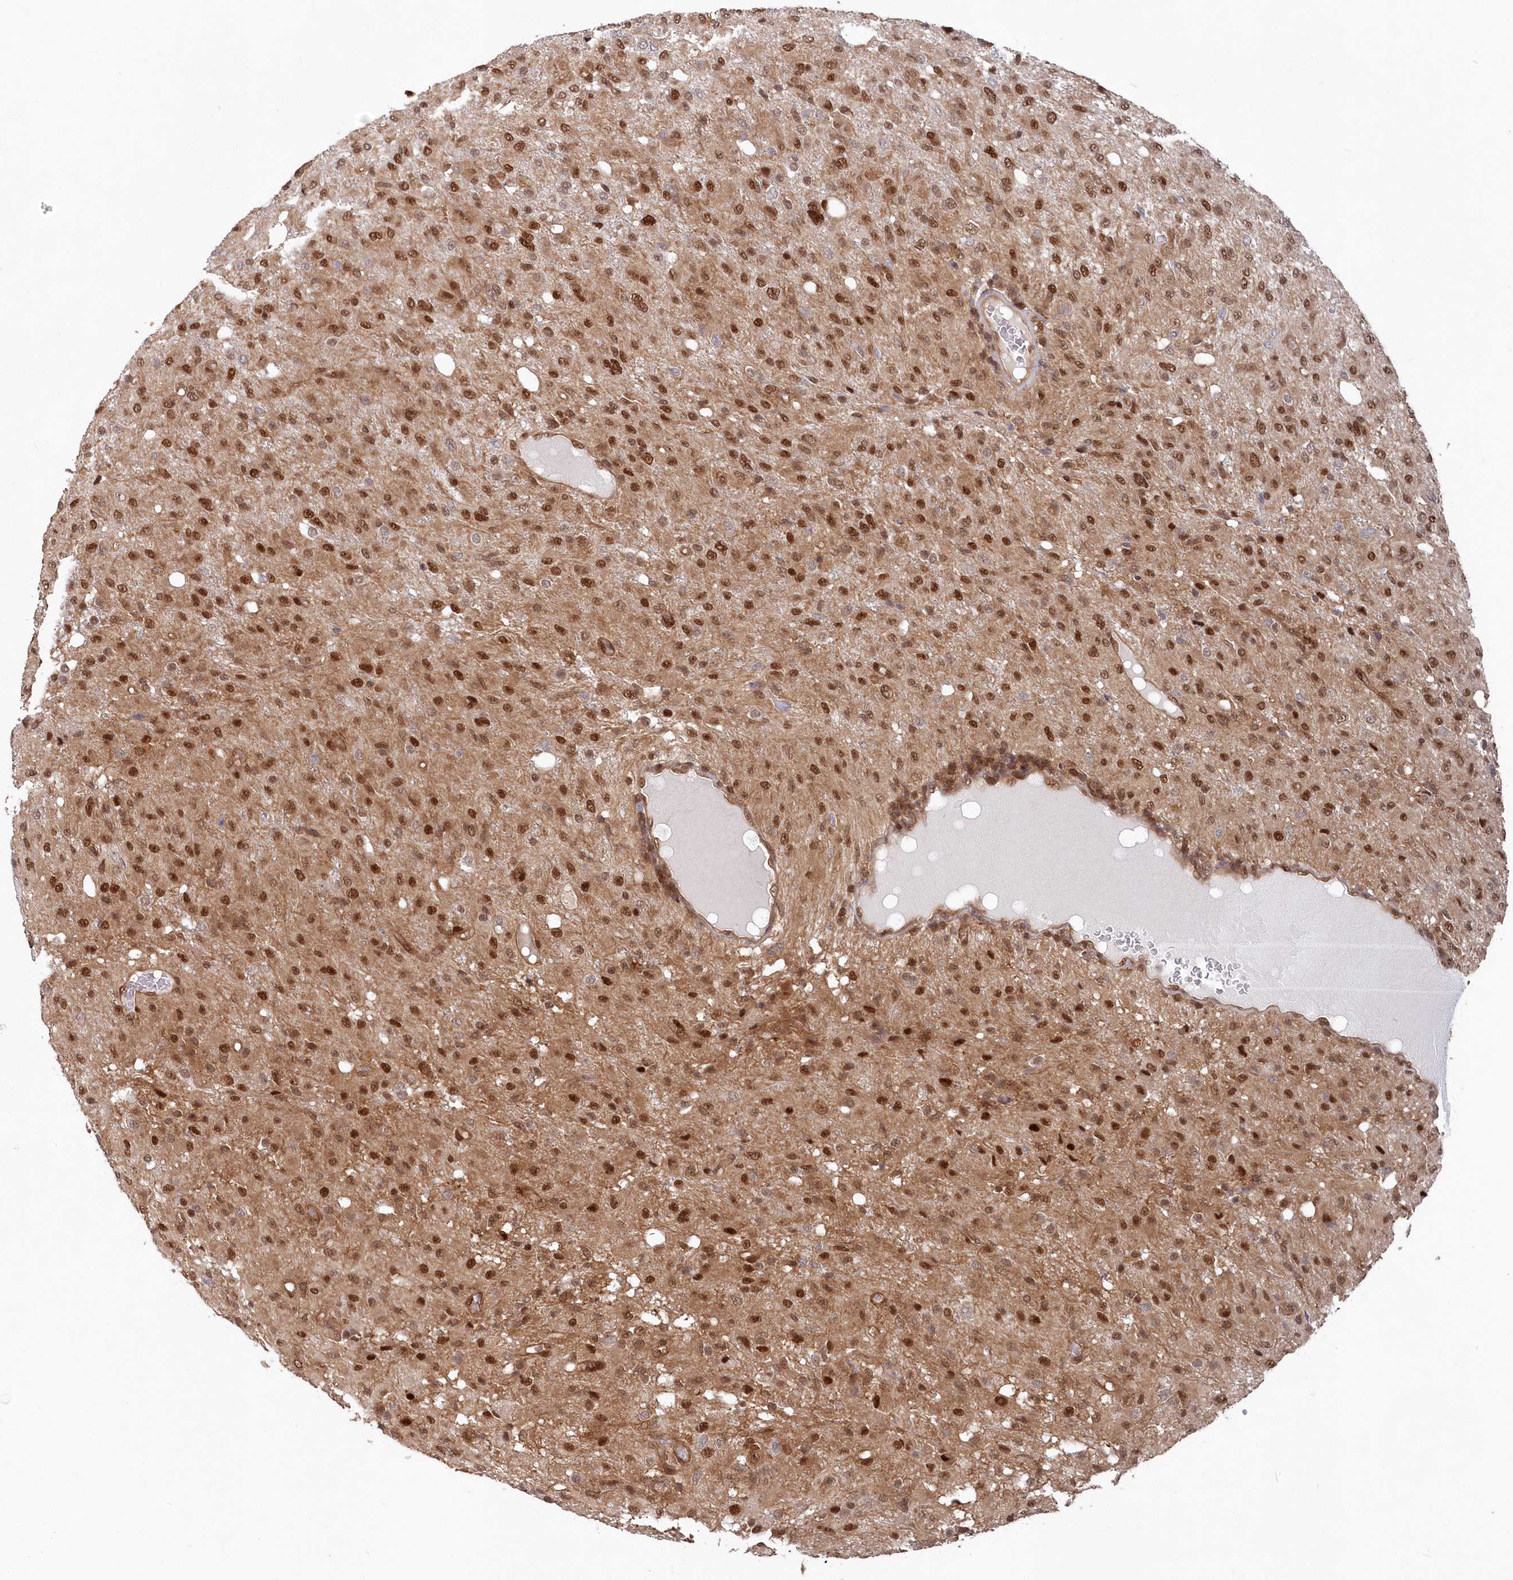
{"staining": {"intensity": "moderate", "quantity": ">75%", "location": "cytoplasmic/membranous,nuclear"}, "tissue": "glioma", "cell_type": "Tumor cells", "image_type": "cancer", "snomed": [{"axis": "morphology", "description": "Glioma, malignant, High grade"}, {"axis": "topography", "description": "Brain"}], "caption": "Brown immunohistochemical staining in human malignant high-grade glioma demonstrates moderate cytoplasmic/membranous and nuclear expression in approximately >75% of tumor cells. (DAB IHC with brightfield microscopy, high magnification).", "gene": "ABHD14B", "patient": {"sex": "female", "age": 59}}